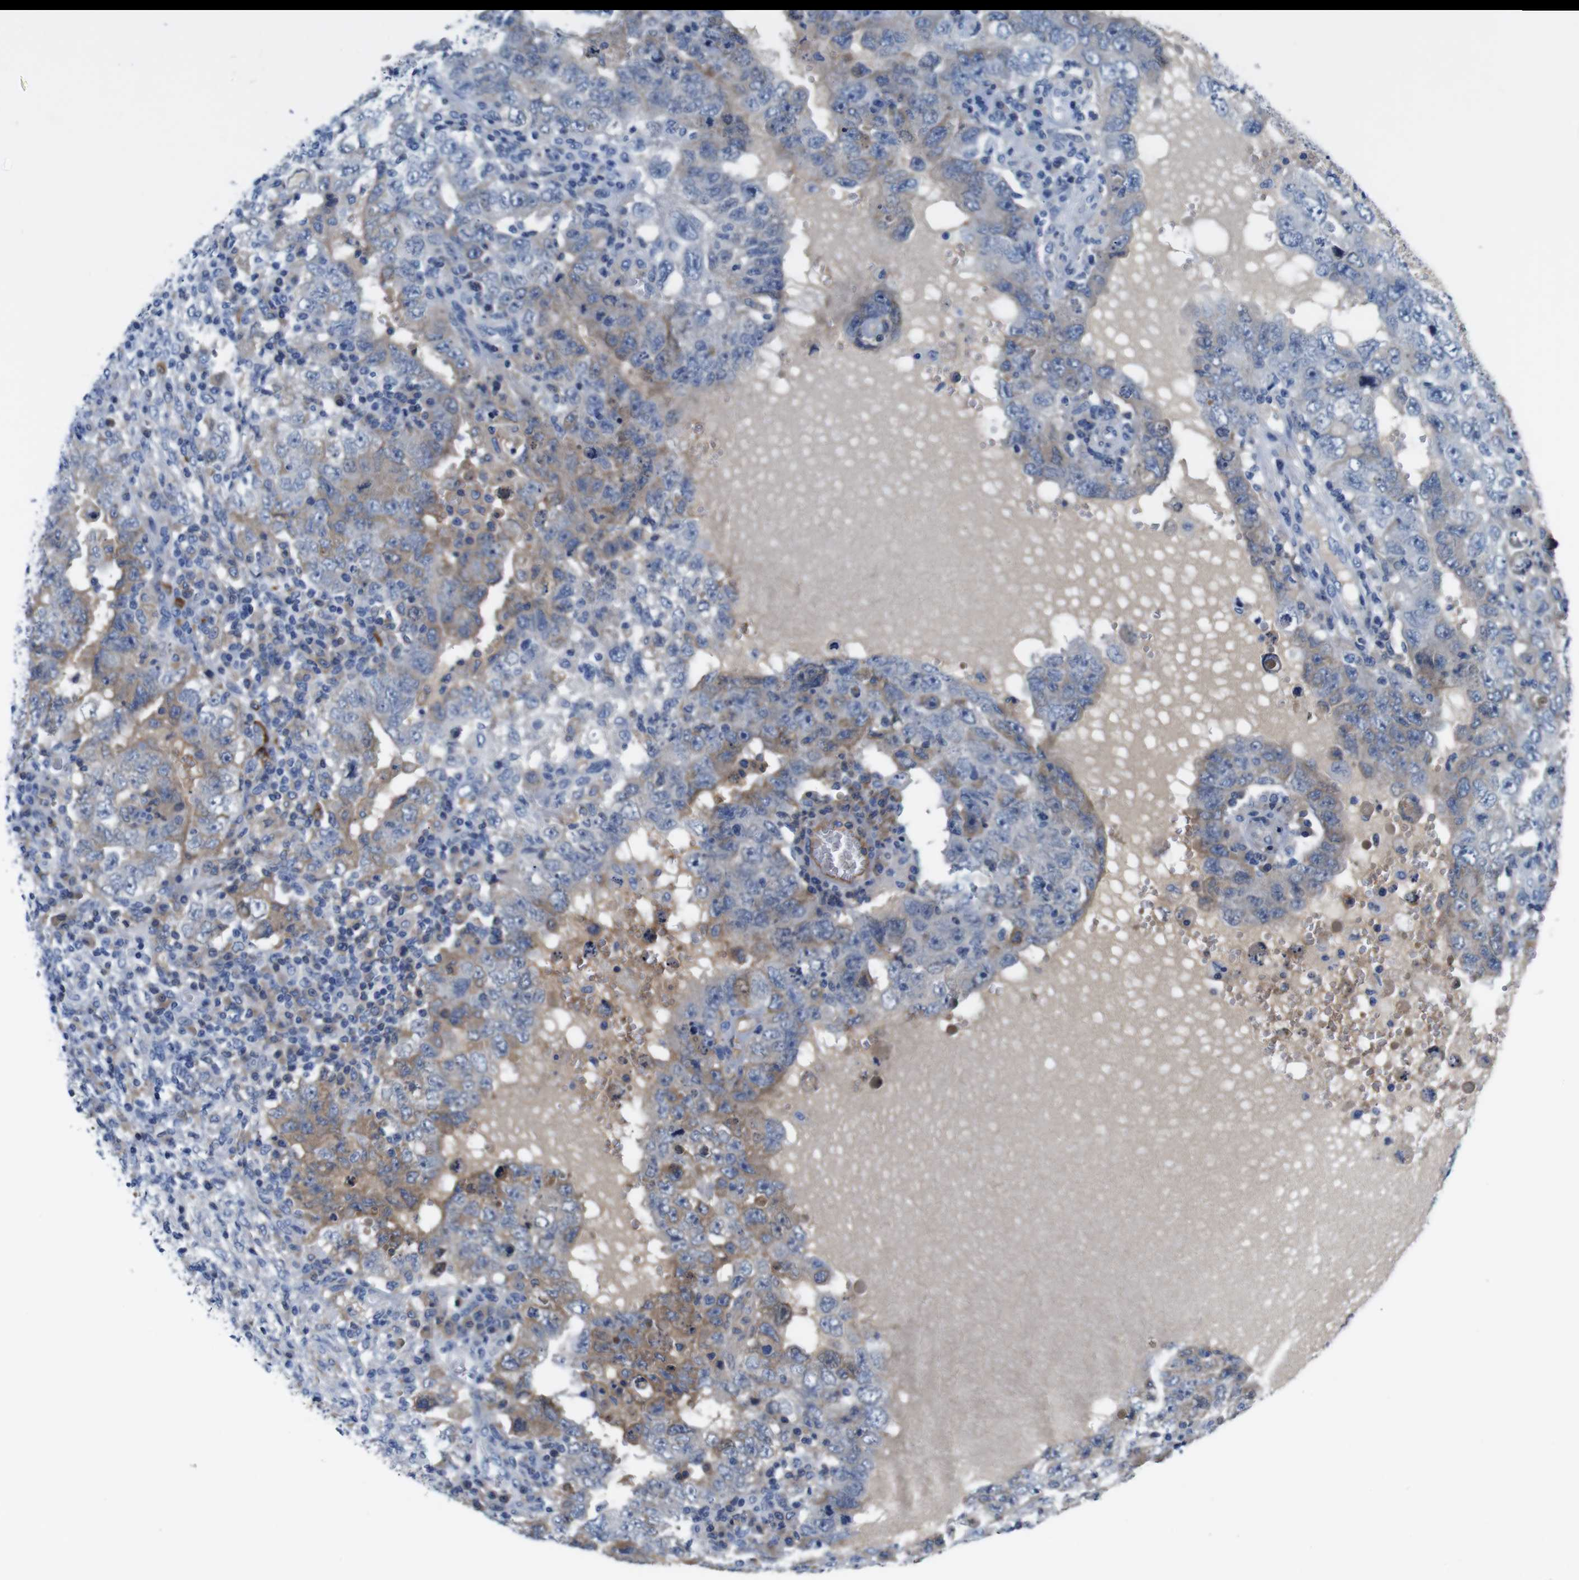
{"staining": {"intensity": "moderate", "quantity": "<25%", "location": "cytoplasmic/membranous"}, "tissue": "testis cancer", "cell_type": "Tumor cells", "image_type": "cancer", "snomed": [{"axis": "morphology", "description": "Carcinoma, Embryonal, NOS"}, {"axis": "topography", "description": "Testis"}], "caption": "This is a photomicrograph of IHC staining of embryonal carcinoma (testis), which shows moderate positivity in the cytoplasmic/membranous of tumor cells.", "gene": "C1RL", "patient": {"sex": "male", "age": 26}}